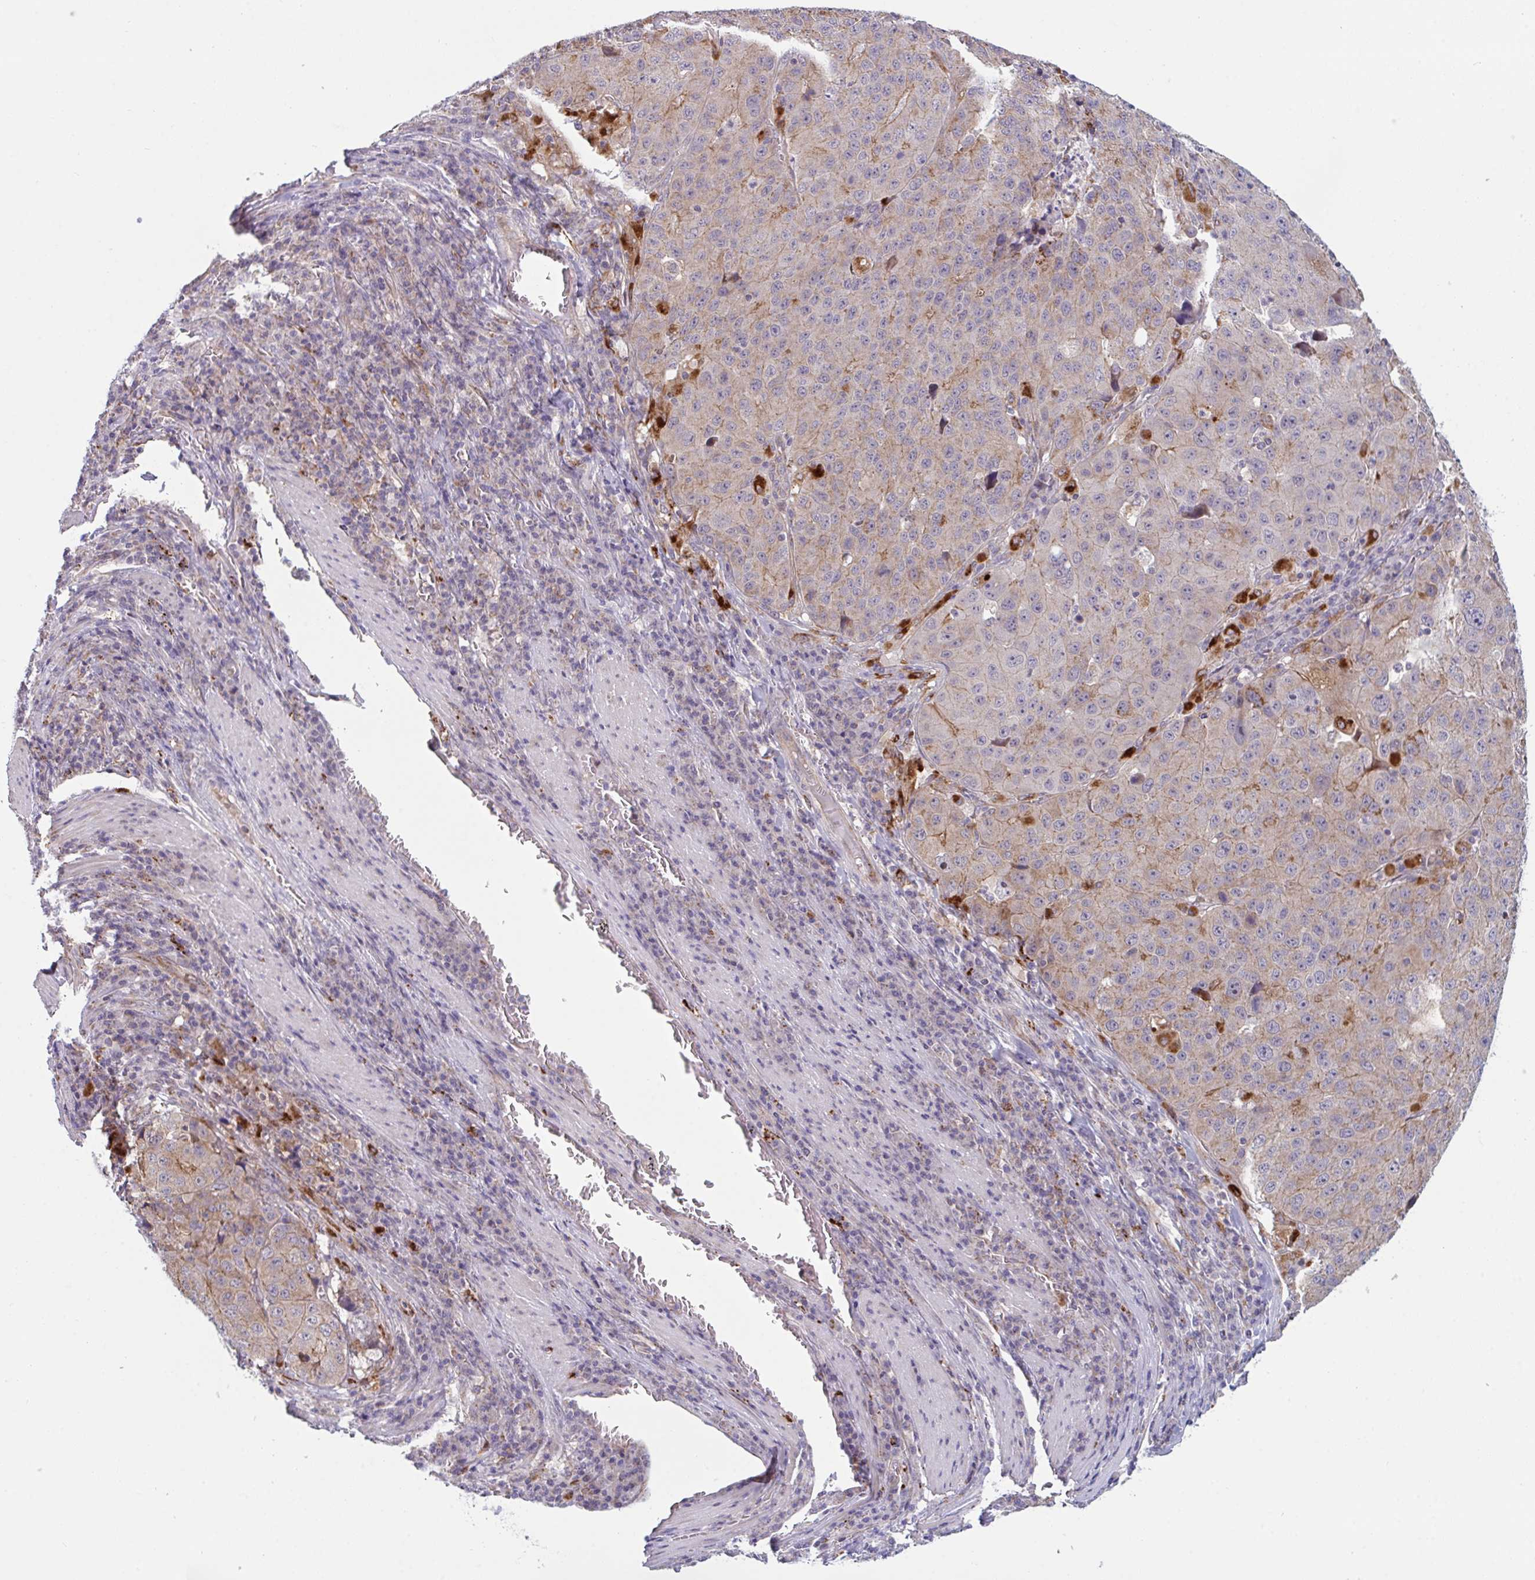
{"staining": {"intensity": "weak", "quantity": "25%-75%", "location": "cytoplasmic/membranous"}, "tissue": "stomach cancer", "cell_type": "Tumor cells", "image_type": "cancer", "snomed": [{"axis": "morphology", "description": "Adenocarcinoma, NOS"}, {"axis": "topography", "description": "Stomach"}], "caption": "Stomach cancer tissue displays weak cytoplasmic/membranous positivity in approximately 25%-75% of tumor cells (IHC, brightfield microscopy, high magnification).", "gene": "XAF1", "patient": {"sex": "male", "age": 71}}